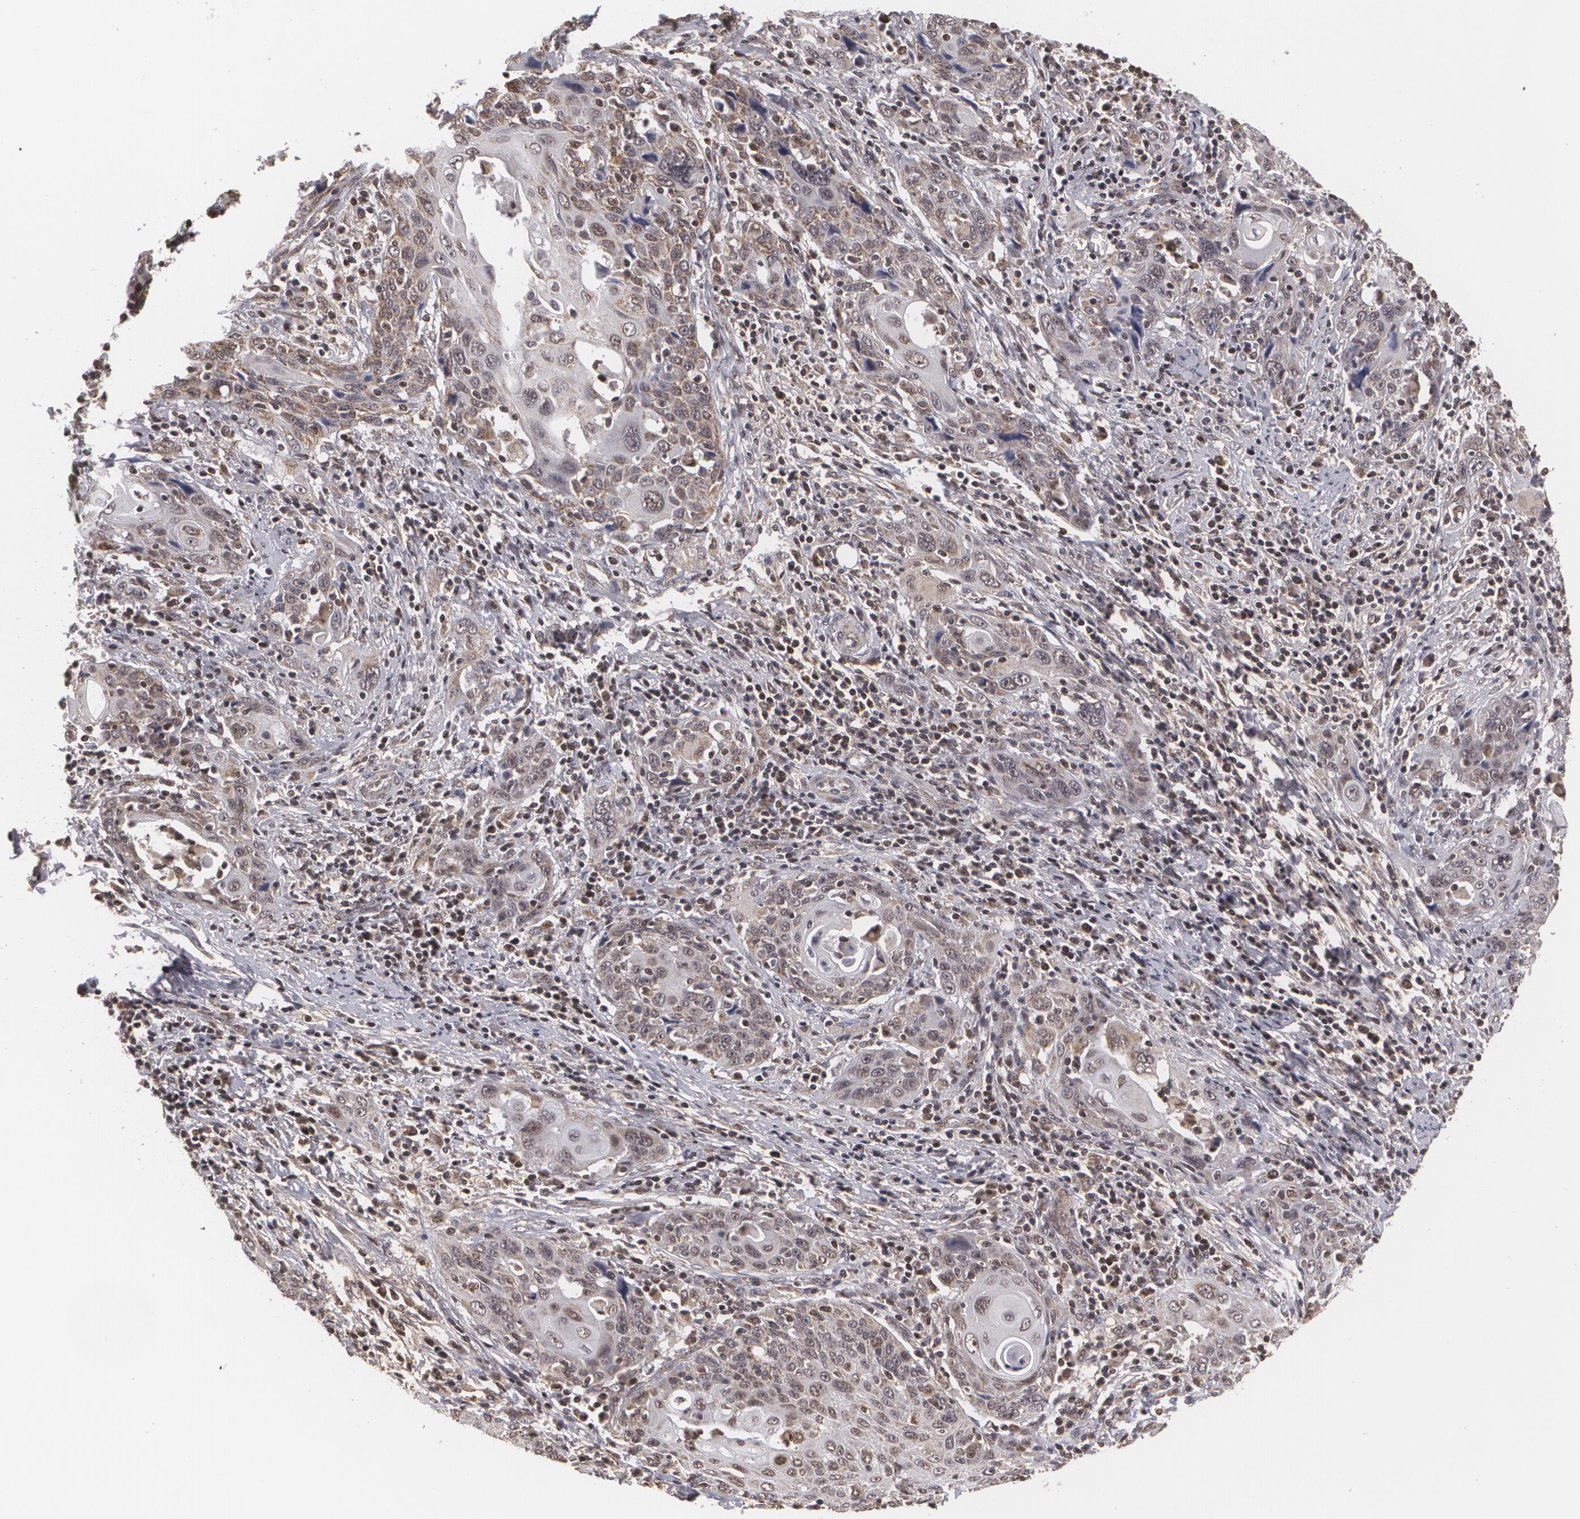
{"staining": {"intensity": "moderate", "quantity": "<25%", "location": "nuclear"}, "tissue": "cervical cancer", "cell_type": "Tumor cells", "image_type": "cancer", "snomed": [{"axis": "morphology", "description": "Squamous cell carcinoma, NOS"}, {"axis": "topography", "description": "Cervix"}], "caption": "Cervical cancer stained with DAB (3,3'-diaminobenzidine) IHC reveals low levels of moderate nuclear positivity in about <25% of tumor cells.", "gene": "MXD1", "patient": {"sex": "female", "age": 54}}